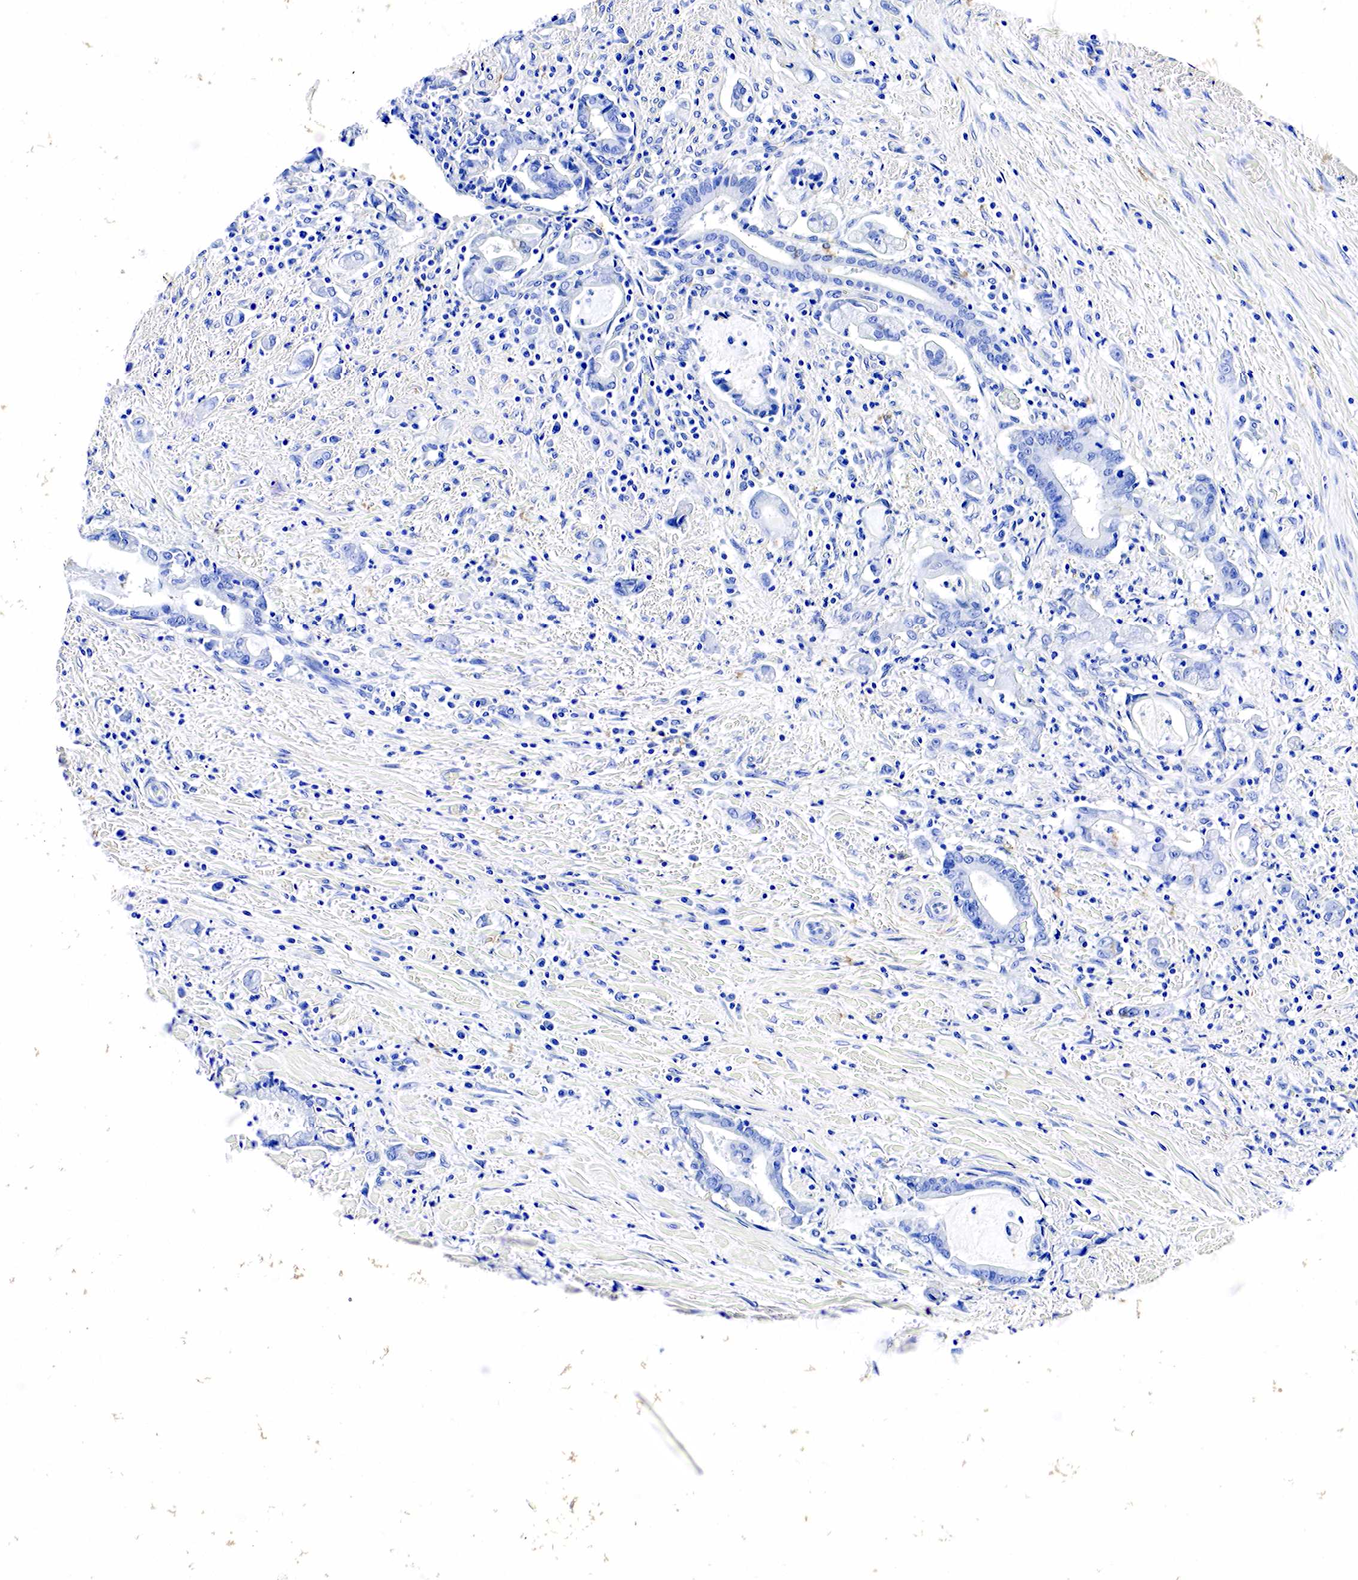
{"staining": {"intensity": "negative", "quantity": "none", "location": "none"}, "tissue": "liver cancer", "cell_type": "Tumor cells", "image_type": "cancer", "snomed": [{"axis": "morphology", "description": "Cholangiocarcinoma"}, {"axis": "topography", "description": "Liver"}], "caption": "High magnification brightfield microscopy of liver cancer (cholangiocarcinoma) stained with DAB (brown) and counterstained with hematoxylin (blue): tumor cells show no significant staining. (DAB (3,3'-diaminobenzidine) immunohistochemistry with hematoxylin counter stain).", "gene": "GCG", "patient": {"sex": "male", "age": 57}}